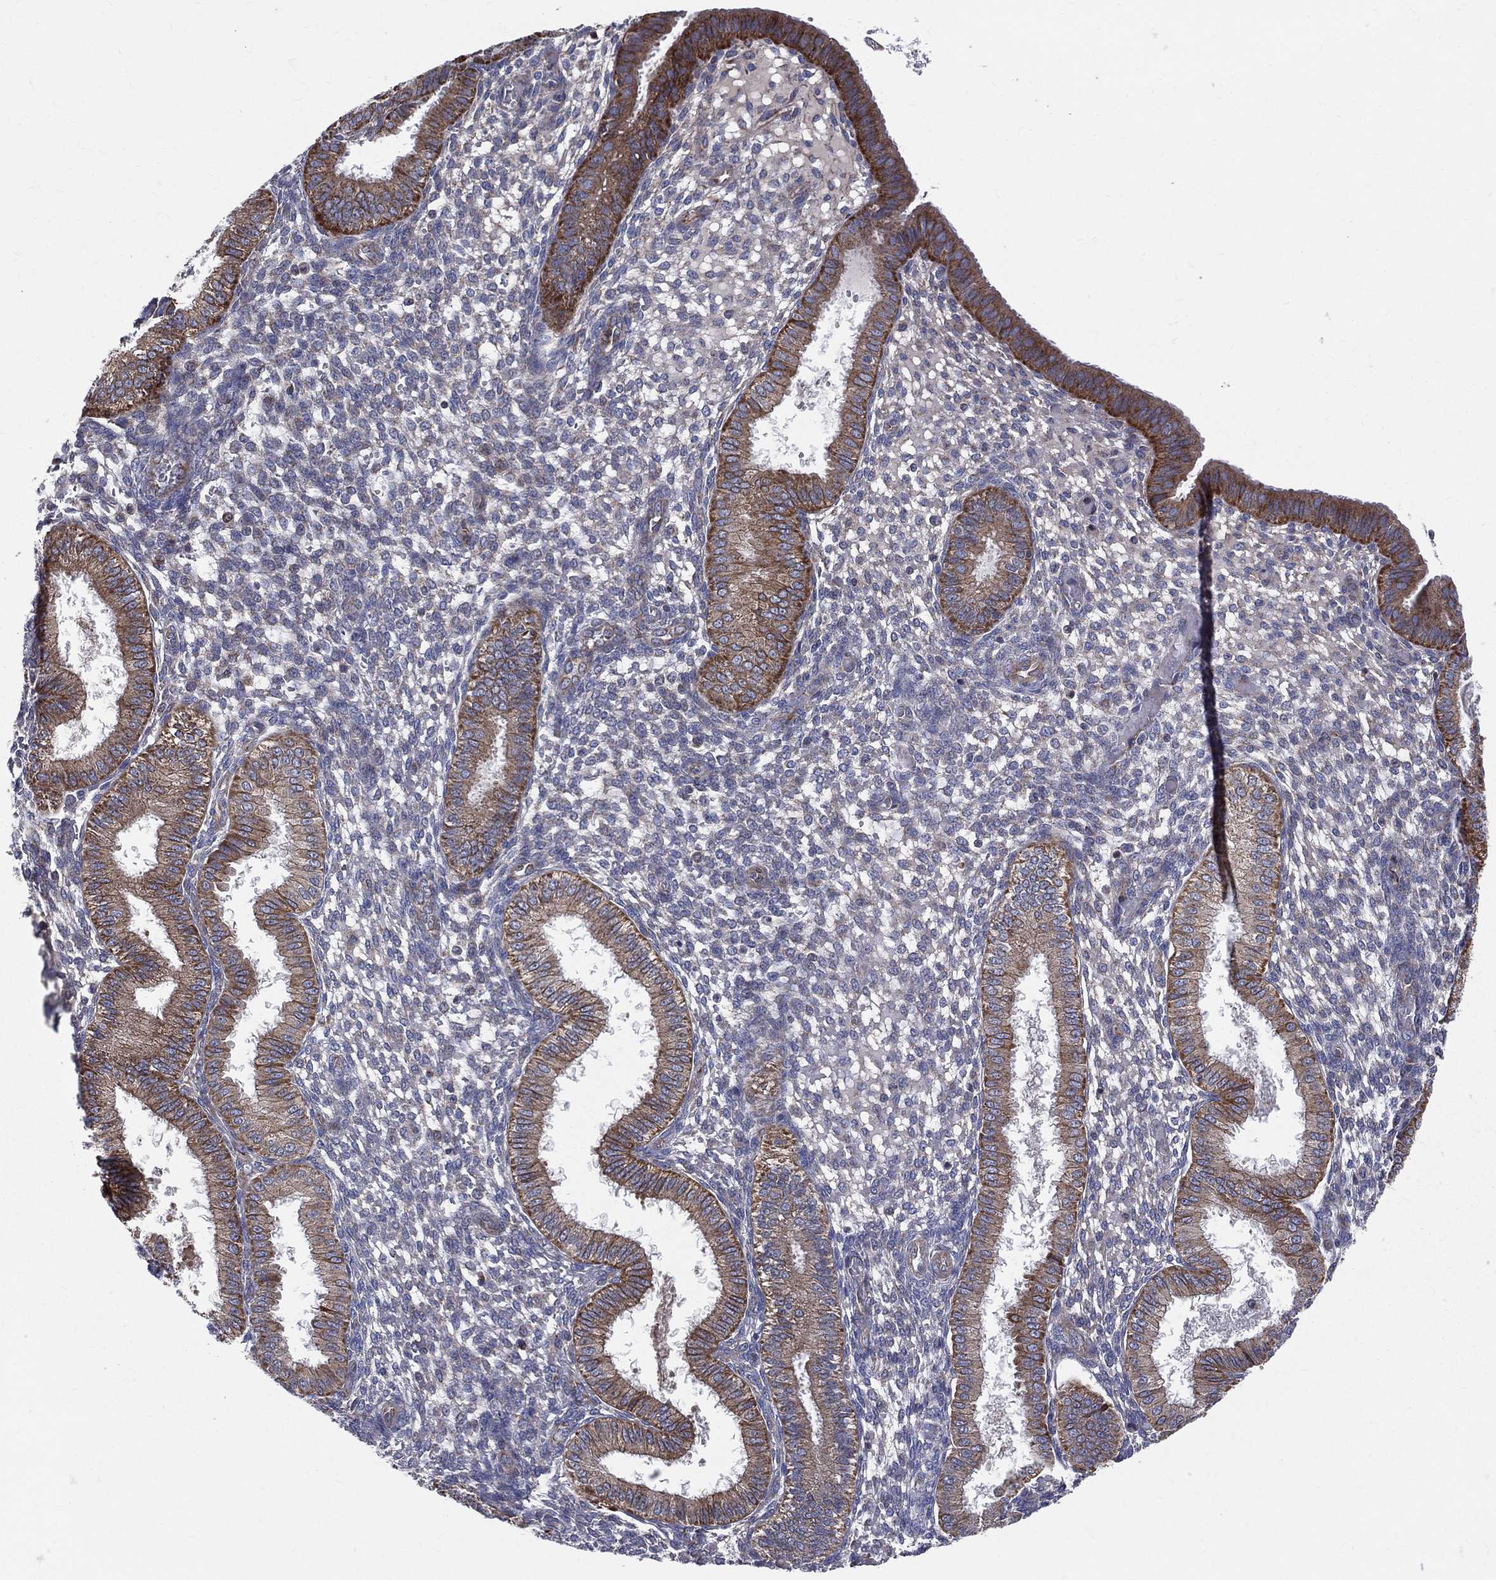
{"staining": {"intensity": "negative", "quantity": "none", "location": "none"}, "tissue": "endometrium", "cell_type": "Cells in endometrial stroma", "image_type": "normal", "snomed": [{"axis": "morphology", "description": "Normal tissue, NOS"}, {"axis": "topography", "description": "Endometrium"}], "caption": "This is an immunohistochemistry (IHC) image of normal endometrium. There is no staining in cells in endometrial stroma.", "gene": "MIX23", "patient": {"sex": "female", "age": 43}}